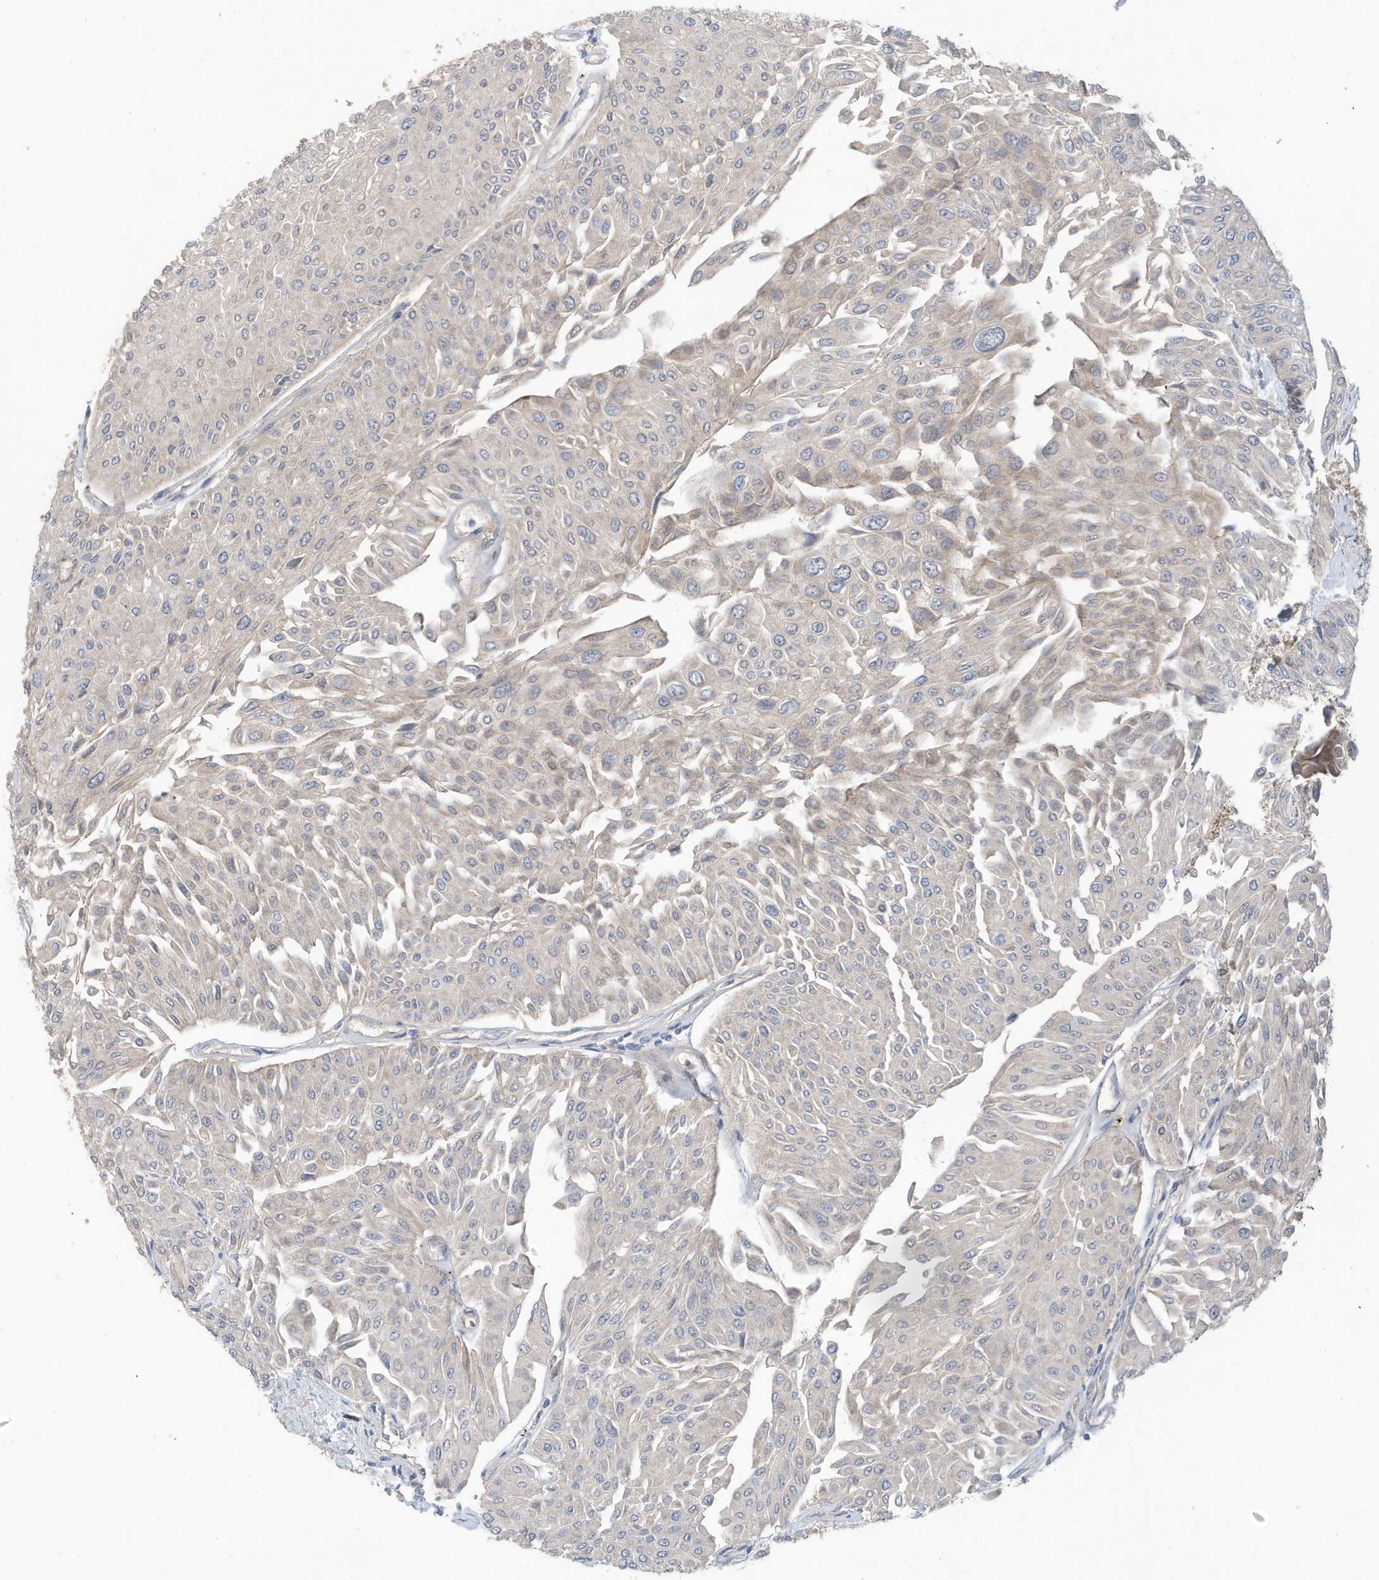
{"staining": {"intensity": "negative", "quantity": "none", "location": "none"}, "tissue": "urothelial cancer", "cell_type": "Tumor cells", "image_type": "cancer", "snomed": [{"axis": "morphology", "description": "Urothelial carcinoma, Low grade"}, {"axis": "topography", "description": "Urinary bladder"}], "caption": "This is an IHC micrograph of urothelial cancer. There is no positivity in tumor cells.", "gene": "LAPTM4A", "patient": {"sex": "male", "age": 67}}